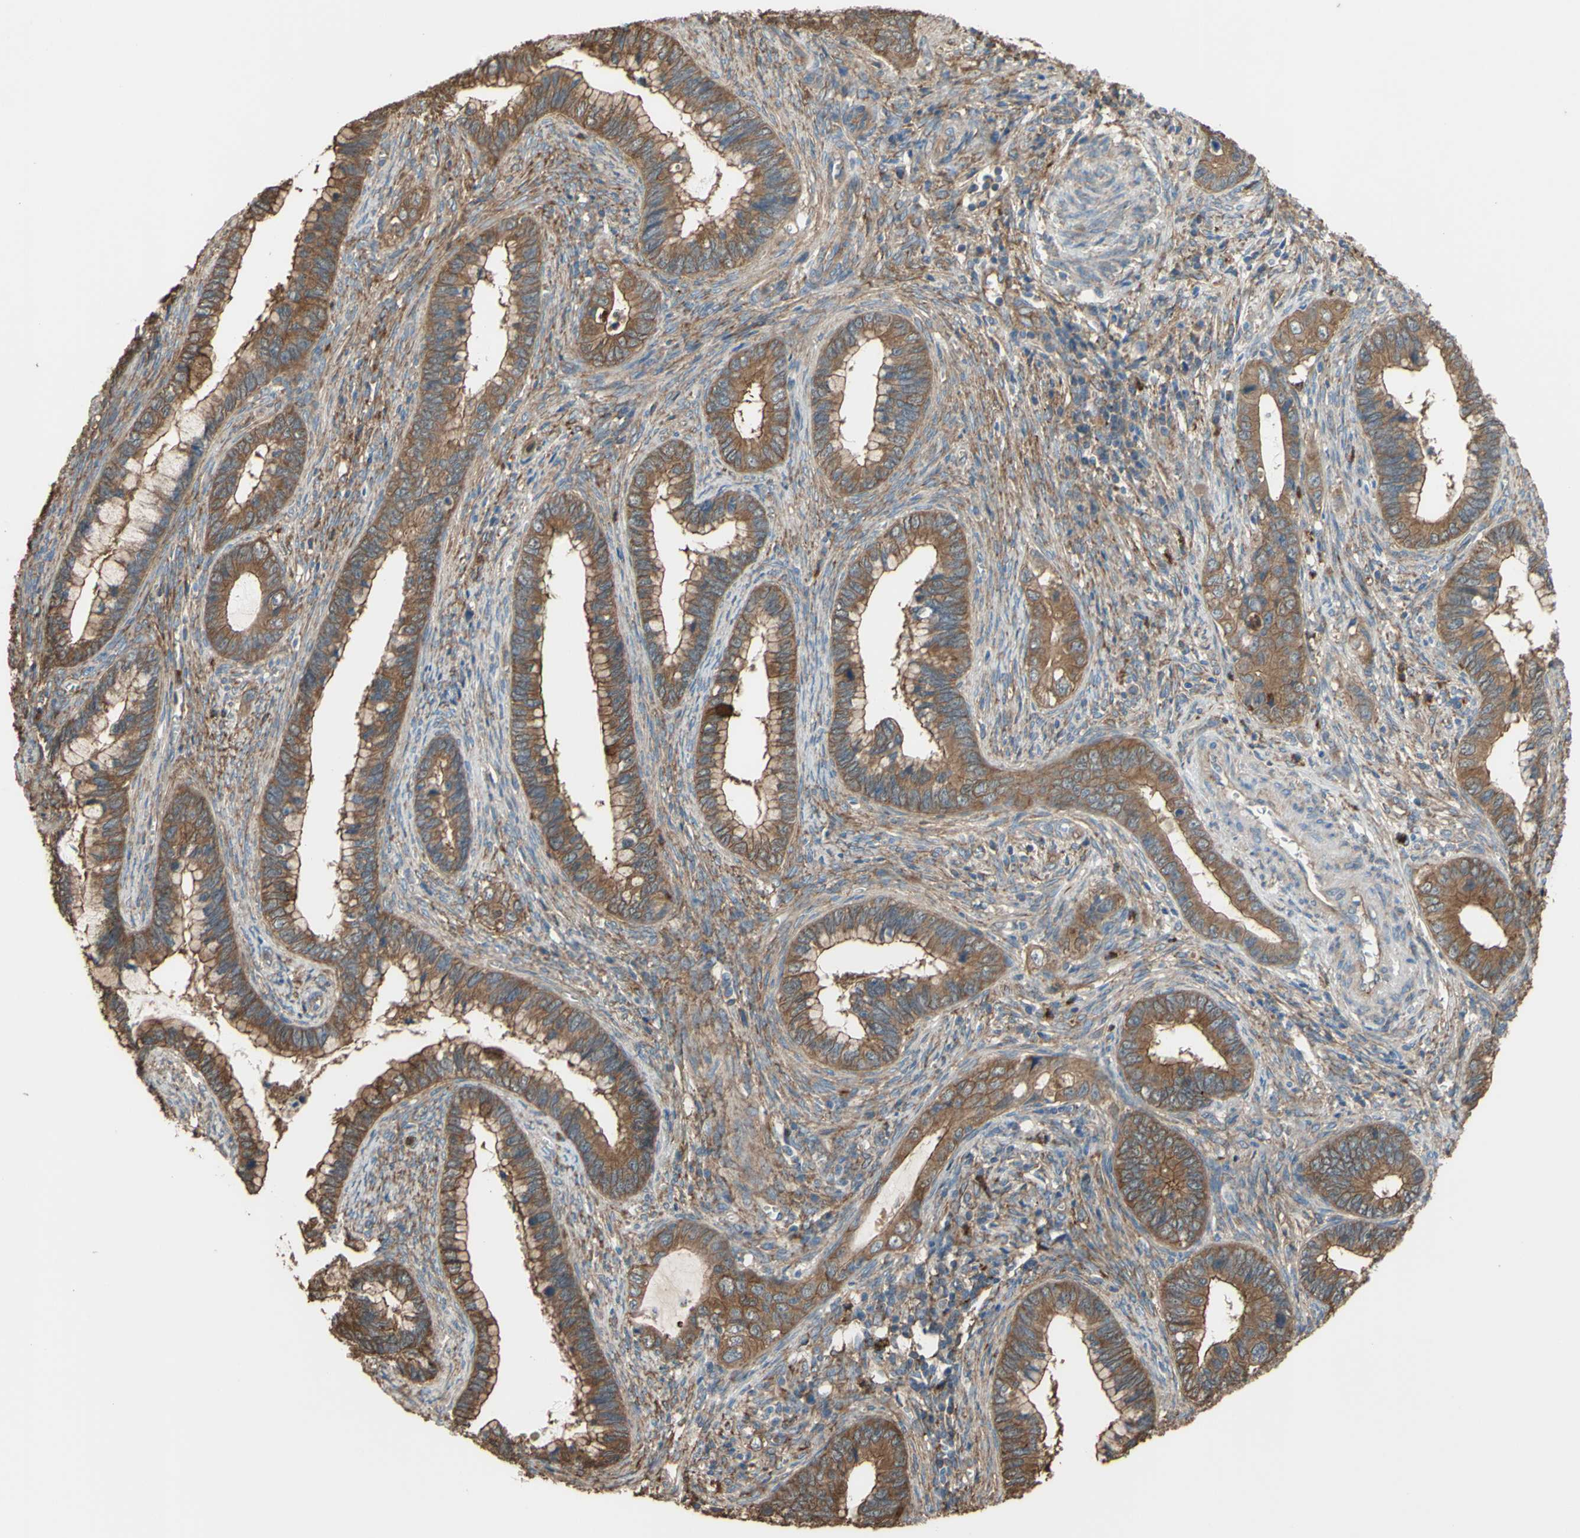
{"staining": {"intensity": "moderate", "quantity": ">75%", "location": "cytoplasmic/membranous"}, "tissue": "cervical cancer", "cell_type": "Tumor cells", "image_type": "cancer", "snomed": [{"axis": "morphology", "description": "Adenocarcinoma, NOS"}, {"axis": "topography", "description": "Cervix"}], "caption": "DAB (3,3'-diaminobenzidine) immunohistochemical staining of human cervical cancer reveals moderate cytoplasmic/membranous protein expression in approximately >75% of tumor cells. Using DAB (brown) and hematoxylin (blue) stains, captured at high magnification using brightfield microscopy.", "gene": "CTTN", "patient": {"sex": "female", "age": 44}}